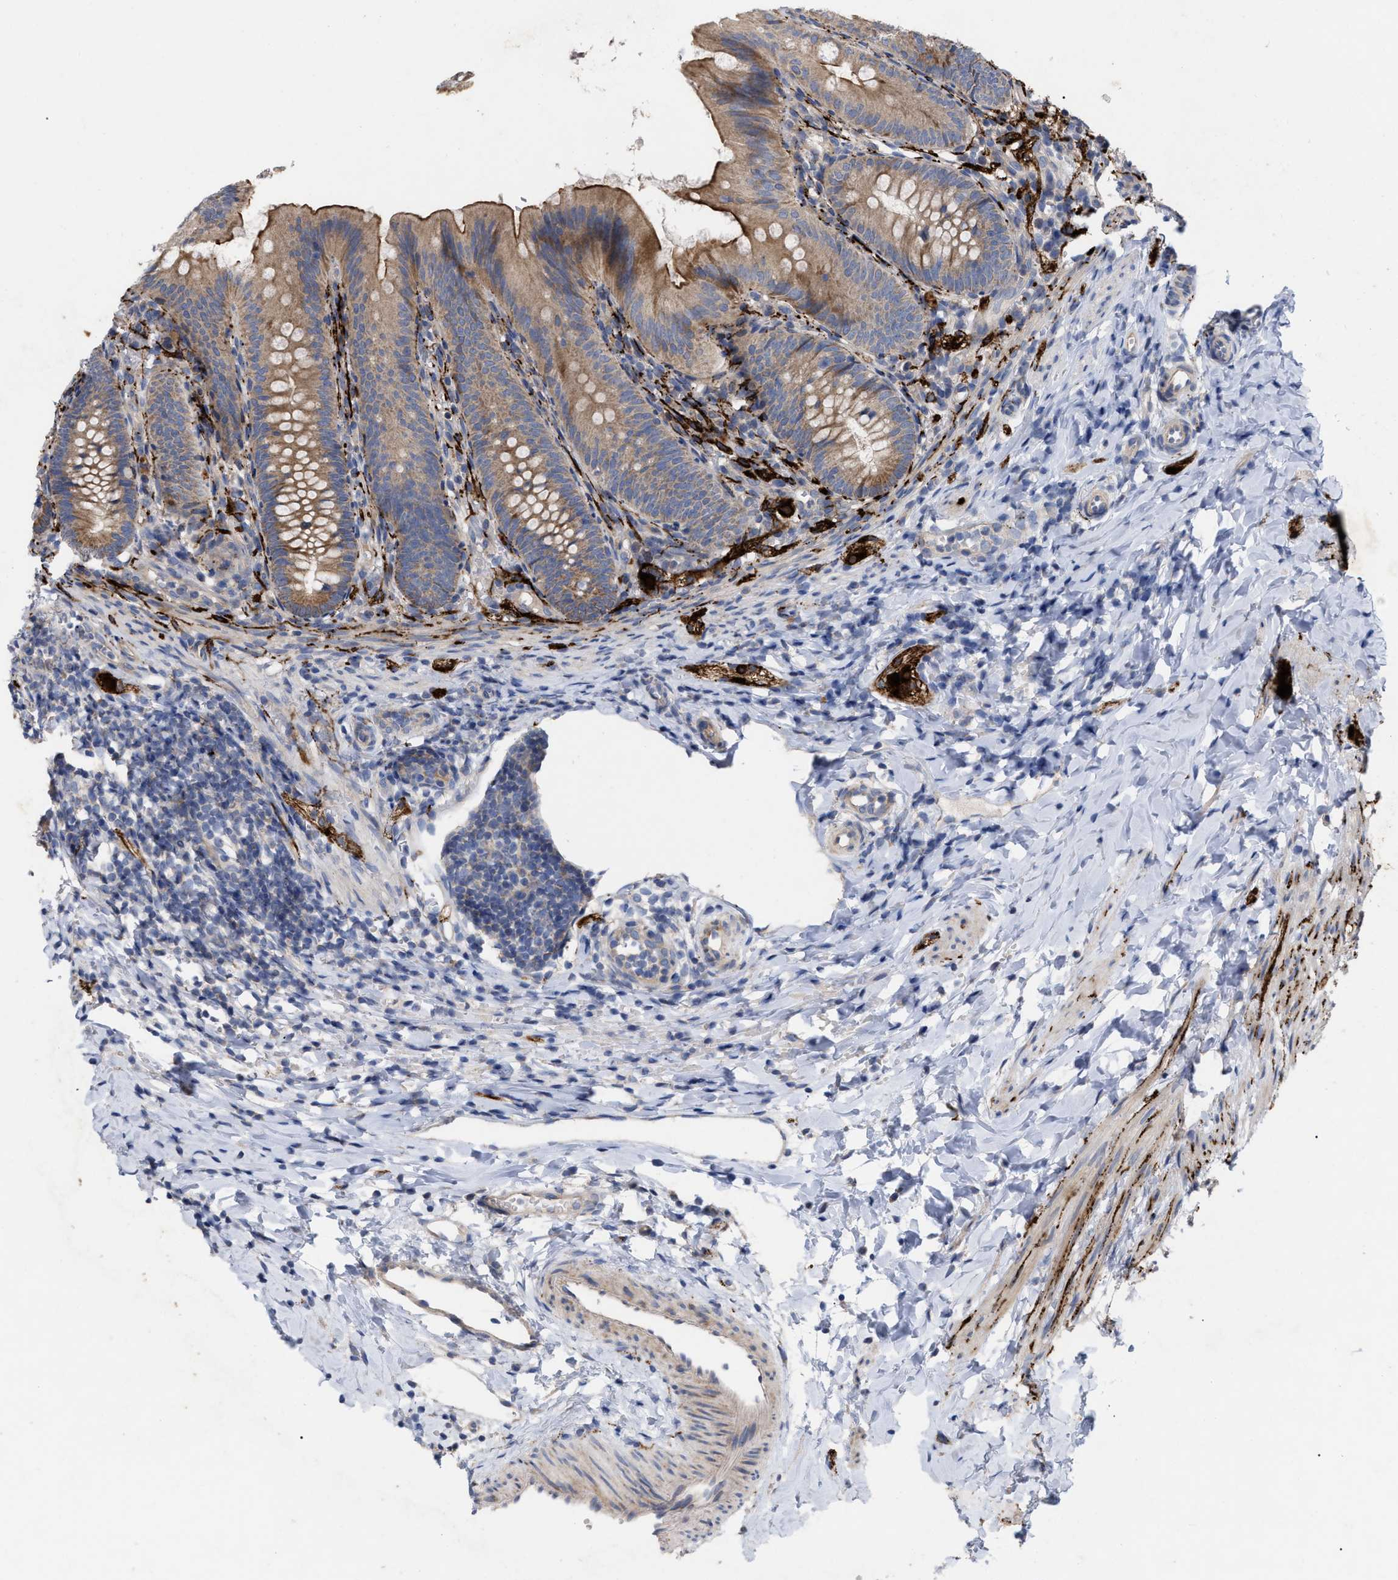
{"staining": {"intensity": "moderate", "quantity": ">75%", "location": "cytoplasmic/membranous"}, "tissue": "appendix", "cell_type": "Glandular cells", "image_type": "normal", "snomed": [{"axis": "morphology", "description": "Normal tissue, NOS"}, {"axis": "topography", "description": "Appendix"}], "caption": "Appendix stained with DAB IHC exhibits medium levels of moderate cytoplasmic/membranous staining in approximately >75% of glandular cells.", "gene": "VIP", "patient": {"sex": "male", "age": 1}}